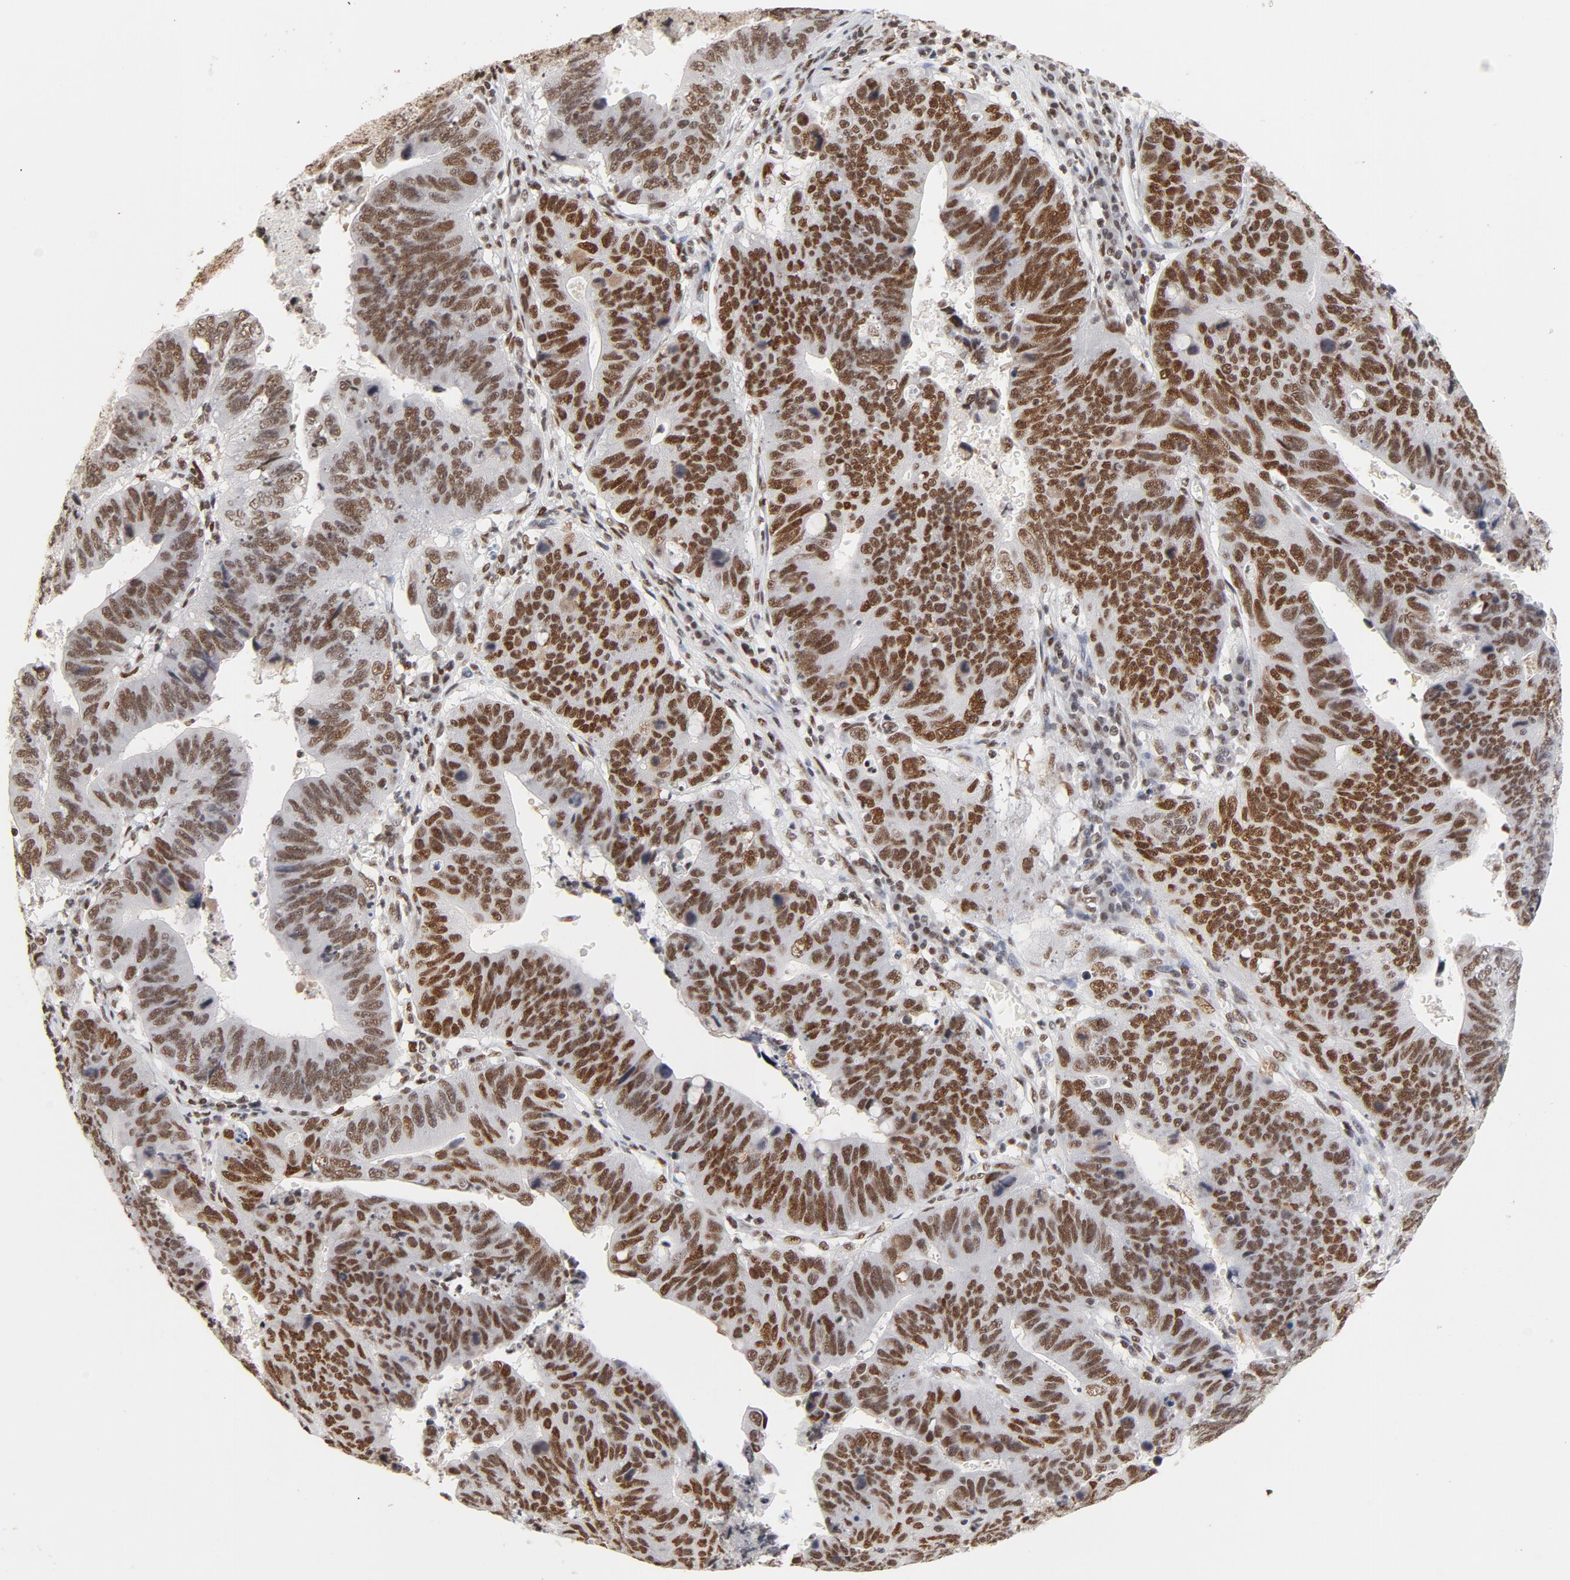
{"staining": {"intensity": "moderate", "quantity": ">75%", "location": "nuclear"}, "tissue": "stomach cancer", "cell_type": "Tumor cells", "image_type": "cancer", "snomed": [{"axis": "morphology", "description": "Adenocarcinoma, NOS"}, {"axis": "topography", "description": "Stomach"}], "caption": "A medium amount of moderate nuclear positivity is present in approximately >75% of tumor cells in stomach cancer (adenocarcinoma) tissue.", "gene": "TP53BP1", "patient": {"sex": "male", "age": 59}}